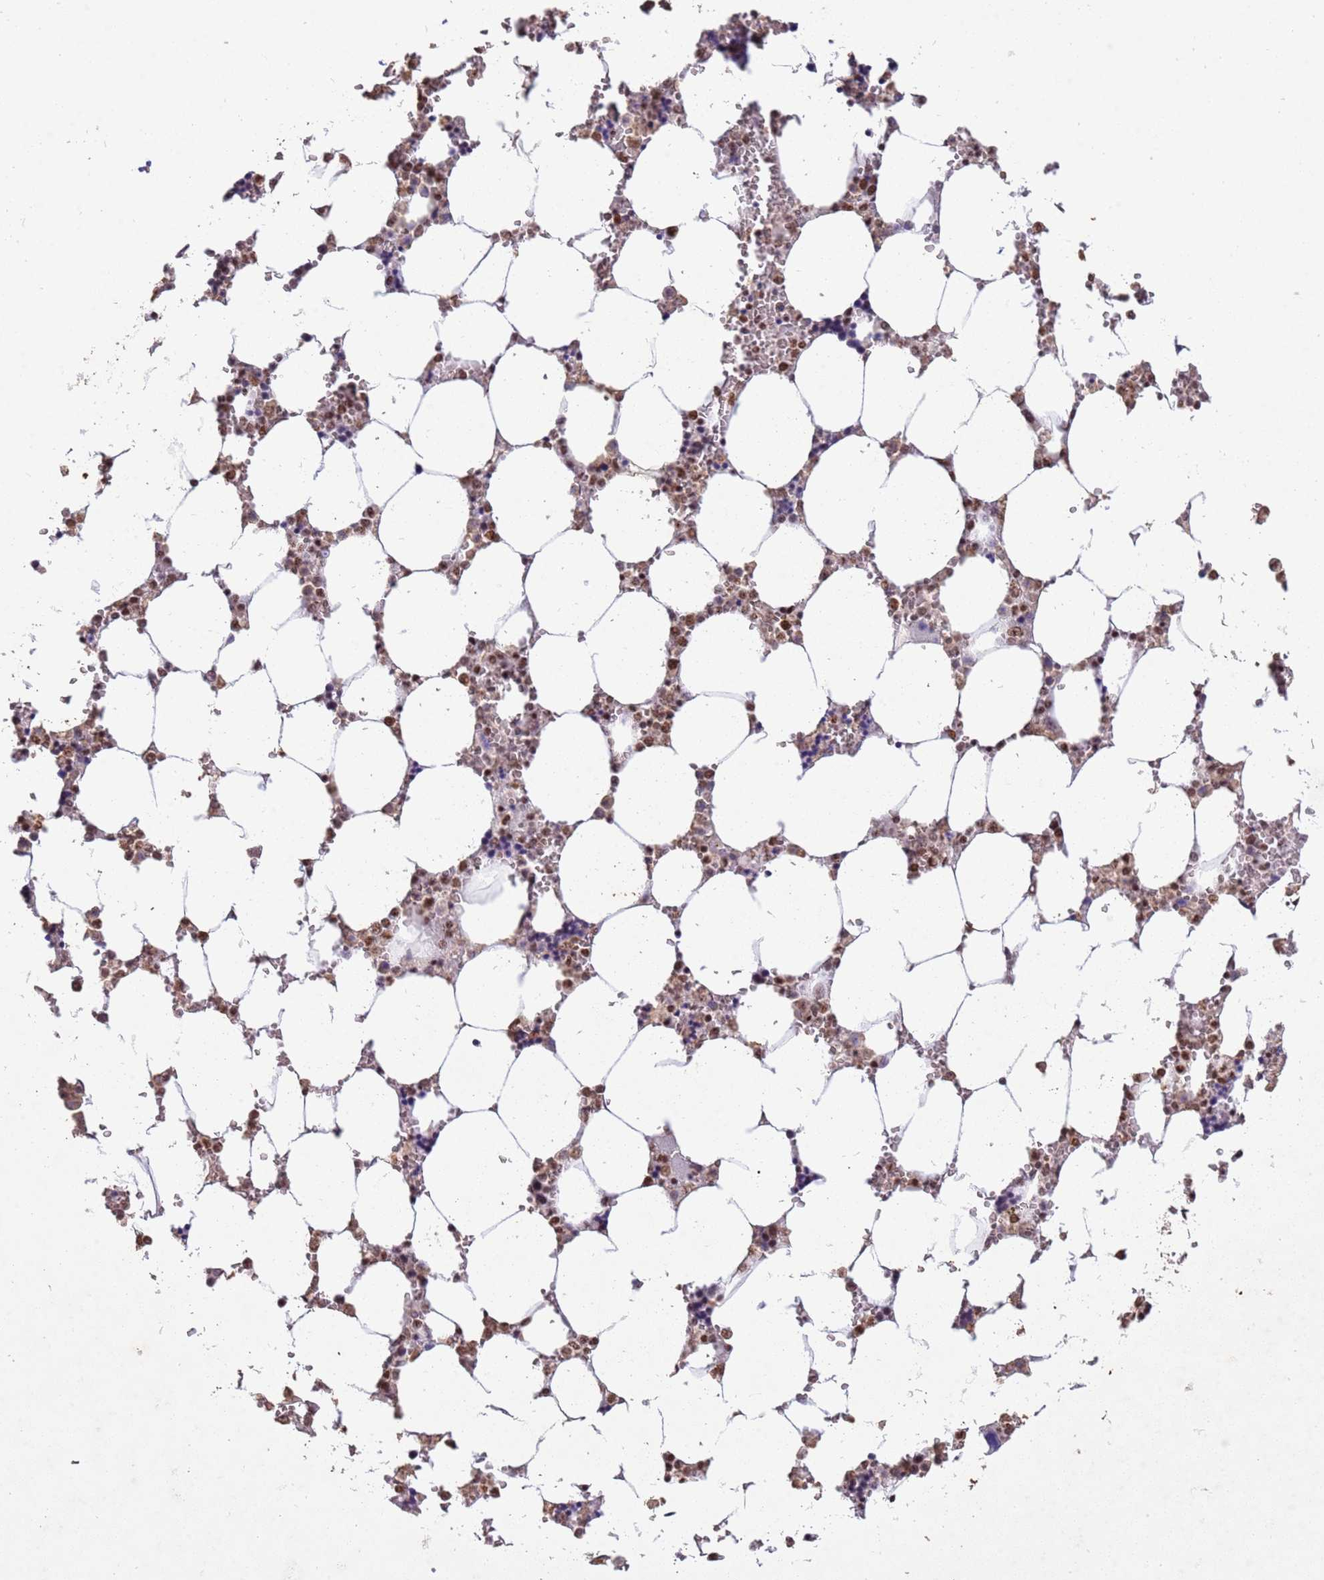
{"staining": {"intensity": "moderate", "quantity": ">75%", "location": "nuclear"}, "tissue": "bone marrow", "cell_type": "Hematopoietic cells", "image_type": "normal", "snomed": [{"axis": "morphology", "description": "Normal tissue, NOS"}, {"axis": "topography", "description": "Bone marrow"}], "caption": "High-magnification brightfield microscopy of normal bone marrow stained with DAB (3,3'-diaminobenzidine) (brown) and counterstained with hematoxylin (blue). hematopoietic cells exhibit moderate nuclear positivity is seen in approximately>75% of cells. (brown staining indicates protein expression, while blue staining denotes nuclei).", "gene": "ESF1", "patient": {"sex": "male", "age": 64}}